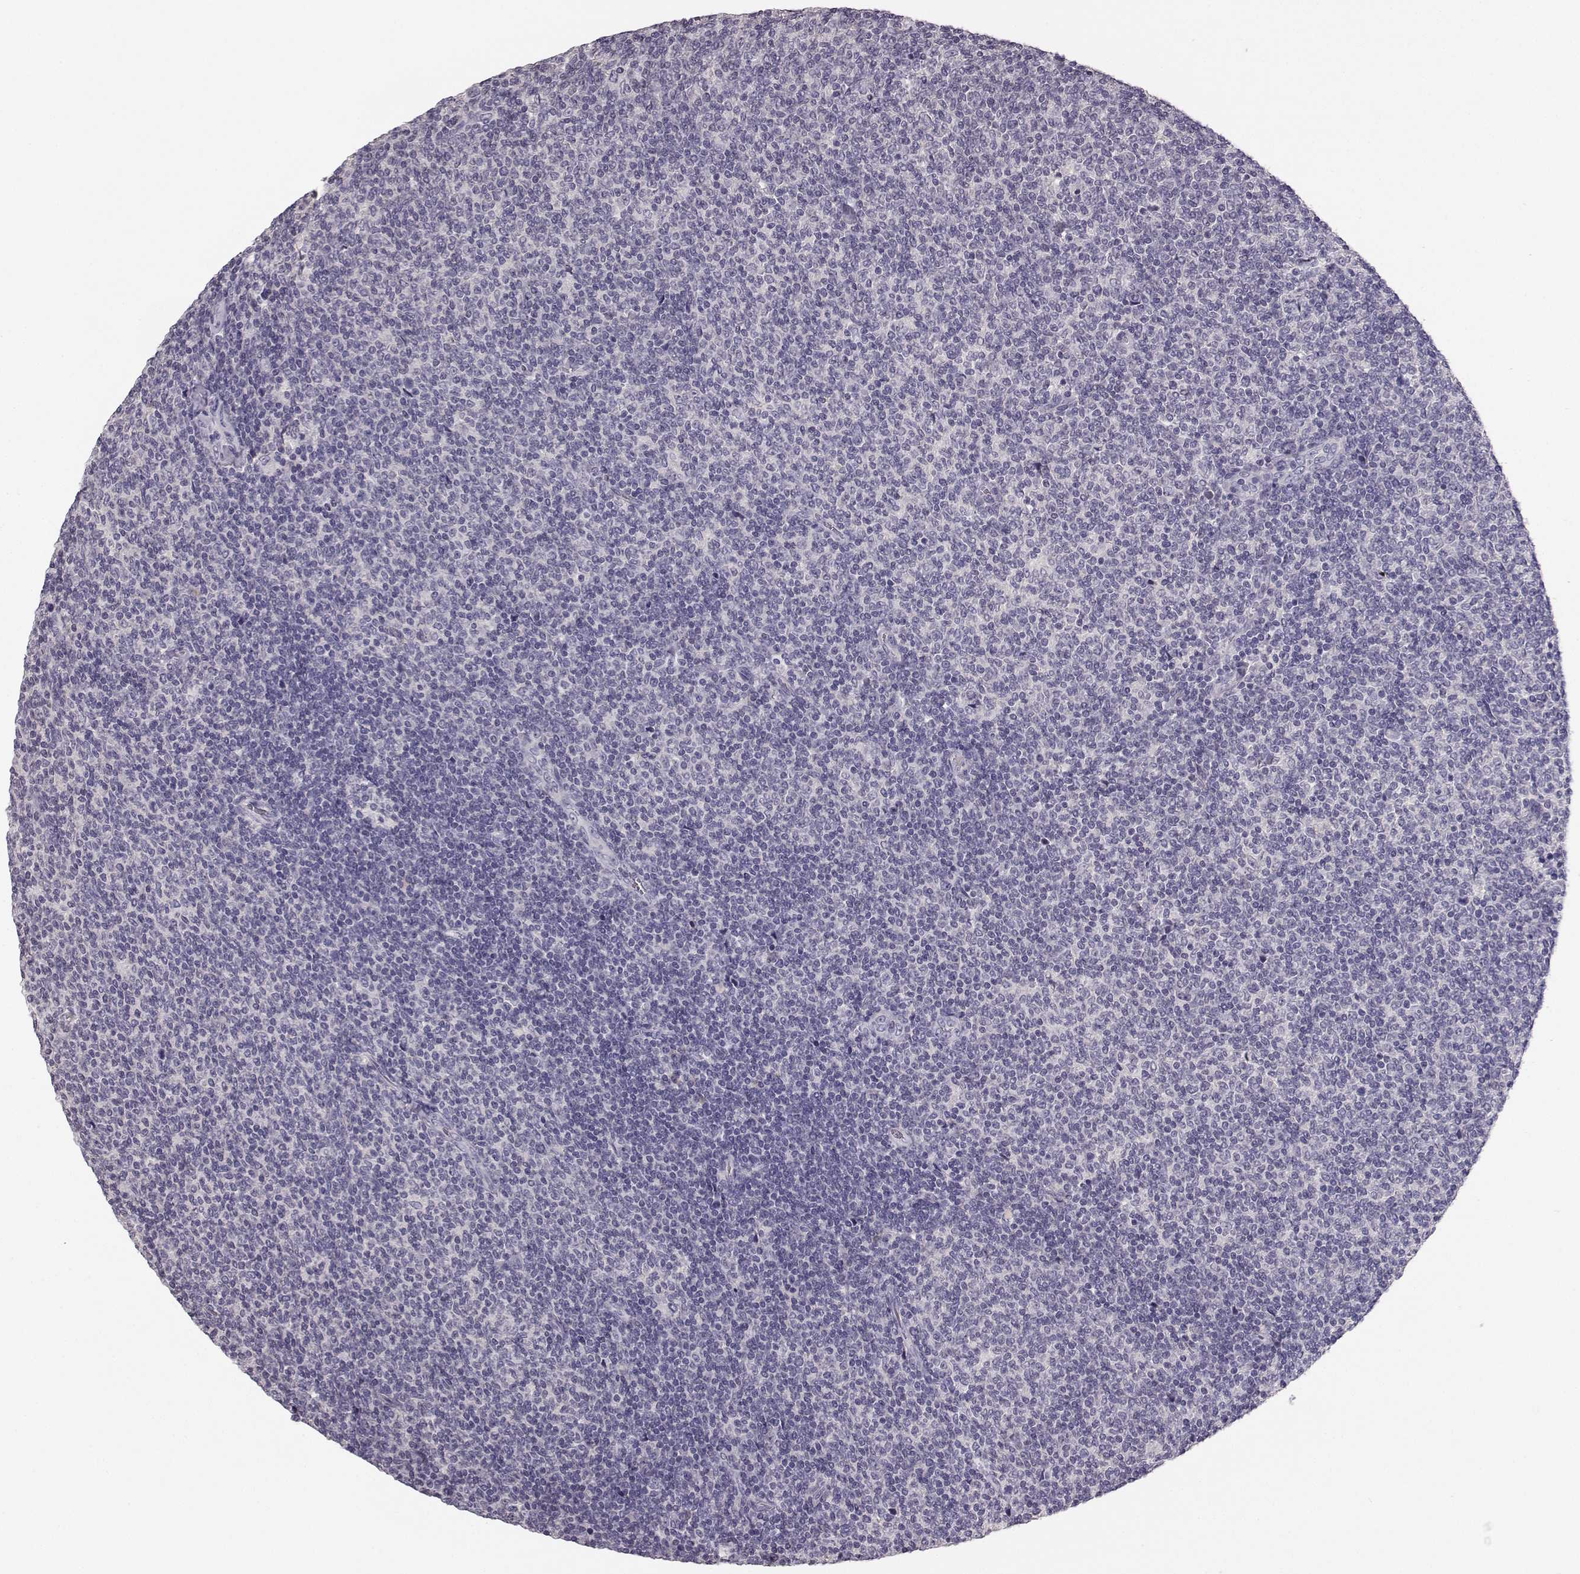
{"staining": {"intensity": "negative", "quantity": "none", "location": "none"}, "tissue": "lymphoma", "cell_type": "Tumor cells", "image_type": "cancer", "snomed": [{"axis": "morphology", "description": "Malignant lymphoma, non-Hodgkin's type, Low grade"}, {"axis": "topography", "description": "Lymph node"}], "caption": "Immunohistochemistry photomicrograph of human malignant lymphoma, non-Hodgkin's type (low-grade) stained for a protein (brown), which demonstrates no positivity in tumor cells.", "gene": "BFSP2", "patient": {"sex": "male", "age": 52}}